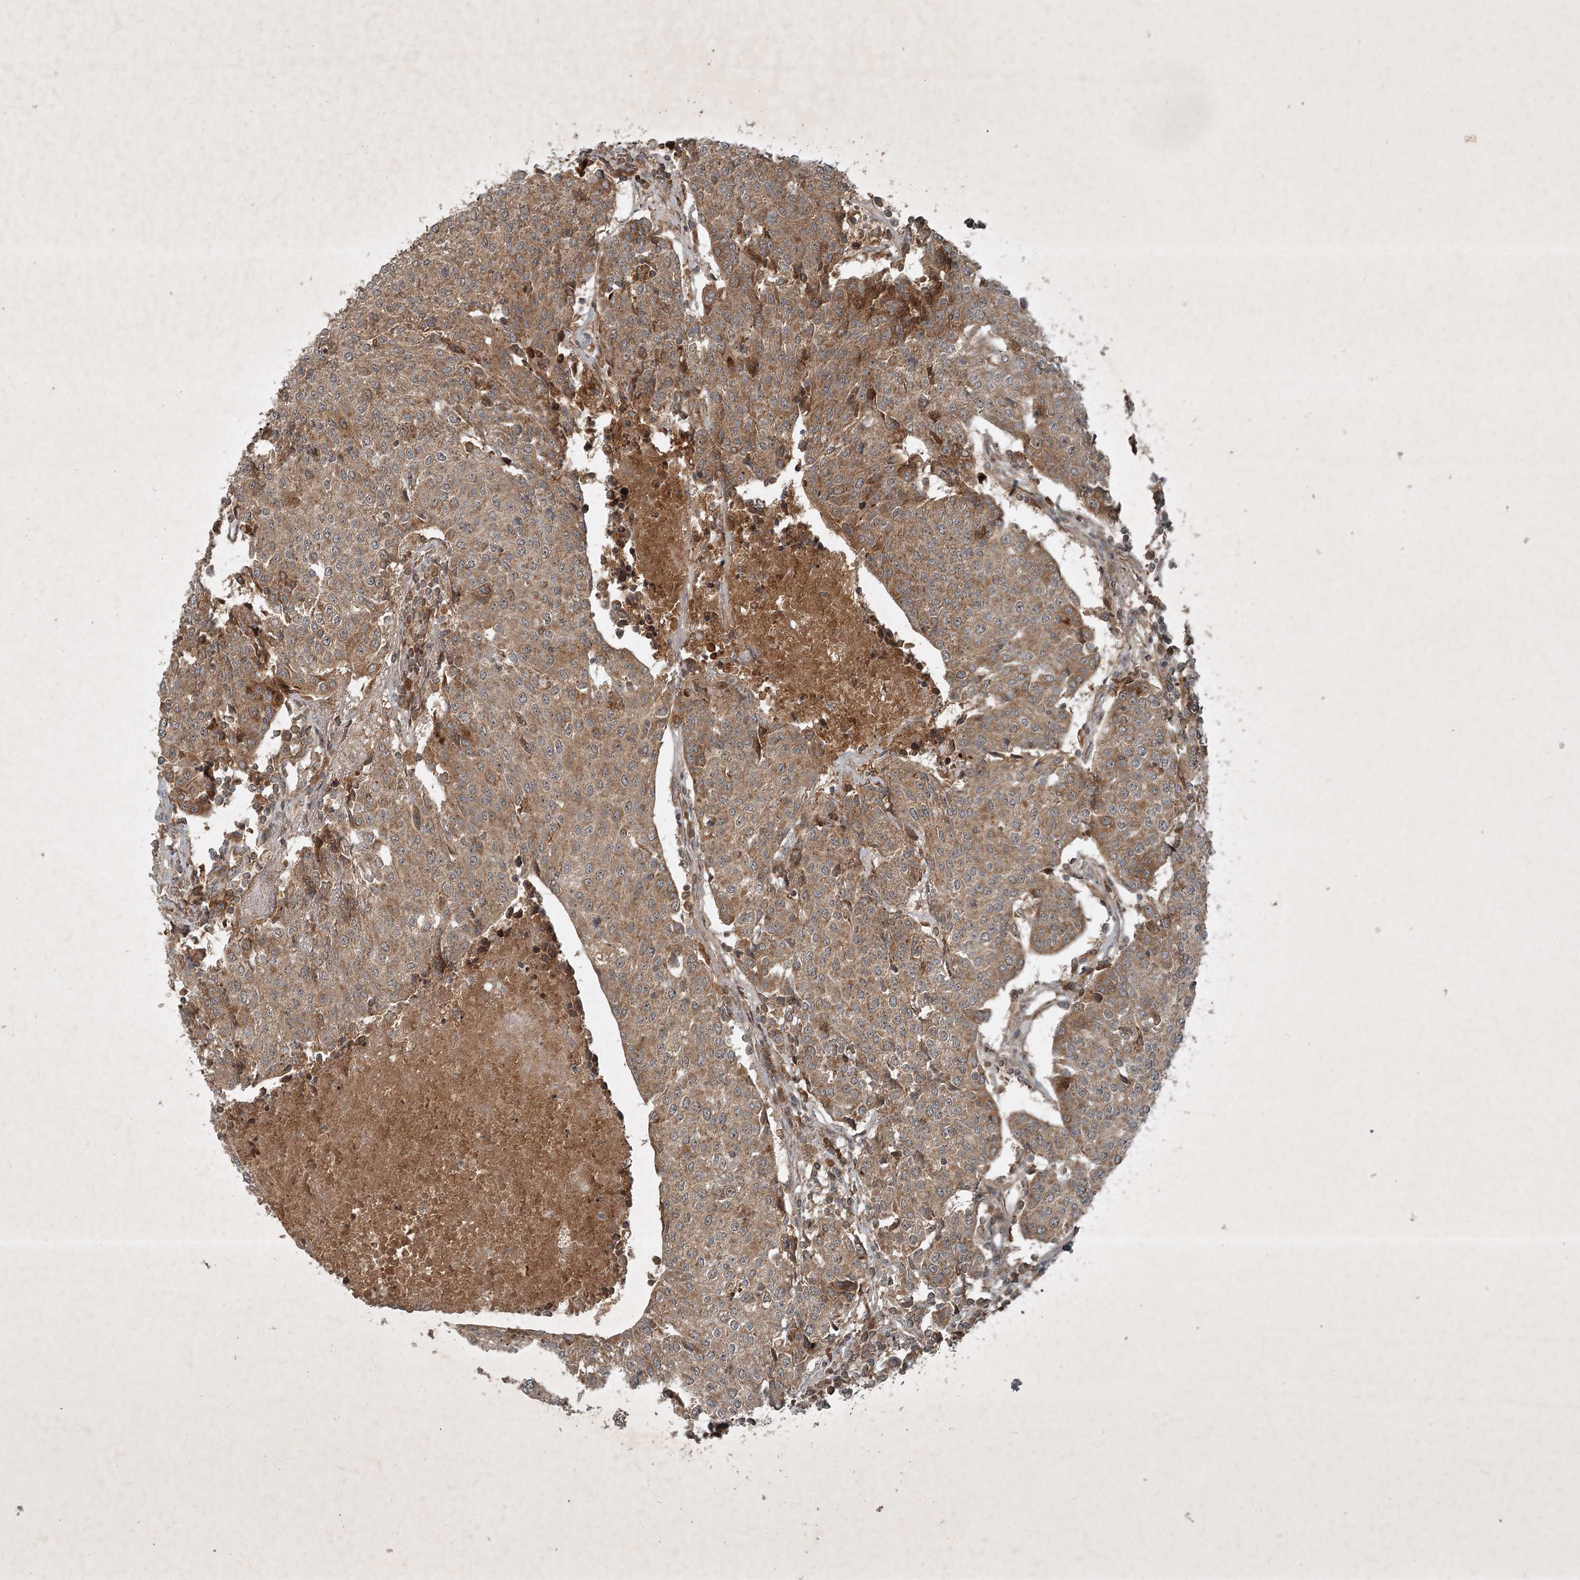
{"staining": {"intensity": "moderate", "quantity": ">75%", "location": "cytoplasmic/membranous"}, "tissue": "urothelial cancer", "cell_type": "Tumor cells", "image_type": "cancer", "snomed": [{"axis": "morphology", "description": "Urothelial carcinoma, High grade"}, {"axis": "topography", "description": "Urinary bladder"}], "caption": "Human high-grade urothelial carcinoma stained with a brown dye displays moderate cytoplasmic/membranous positive expression in approximately >75% of tumor cells.", "gene": "UNC93A", "patient": {"sex": "female", "age": 85}}